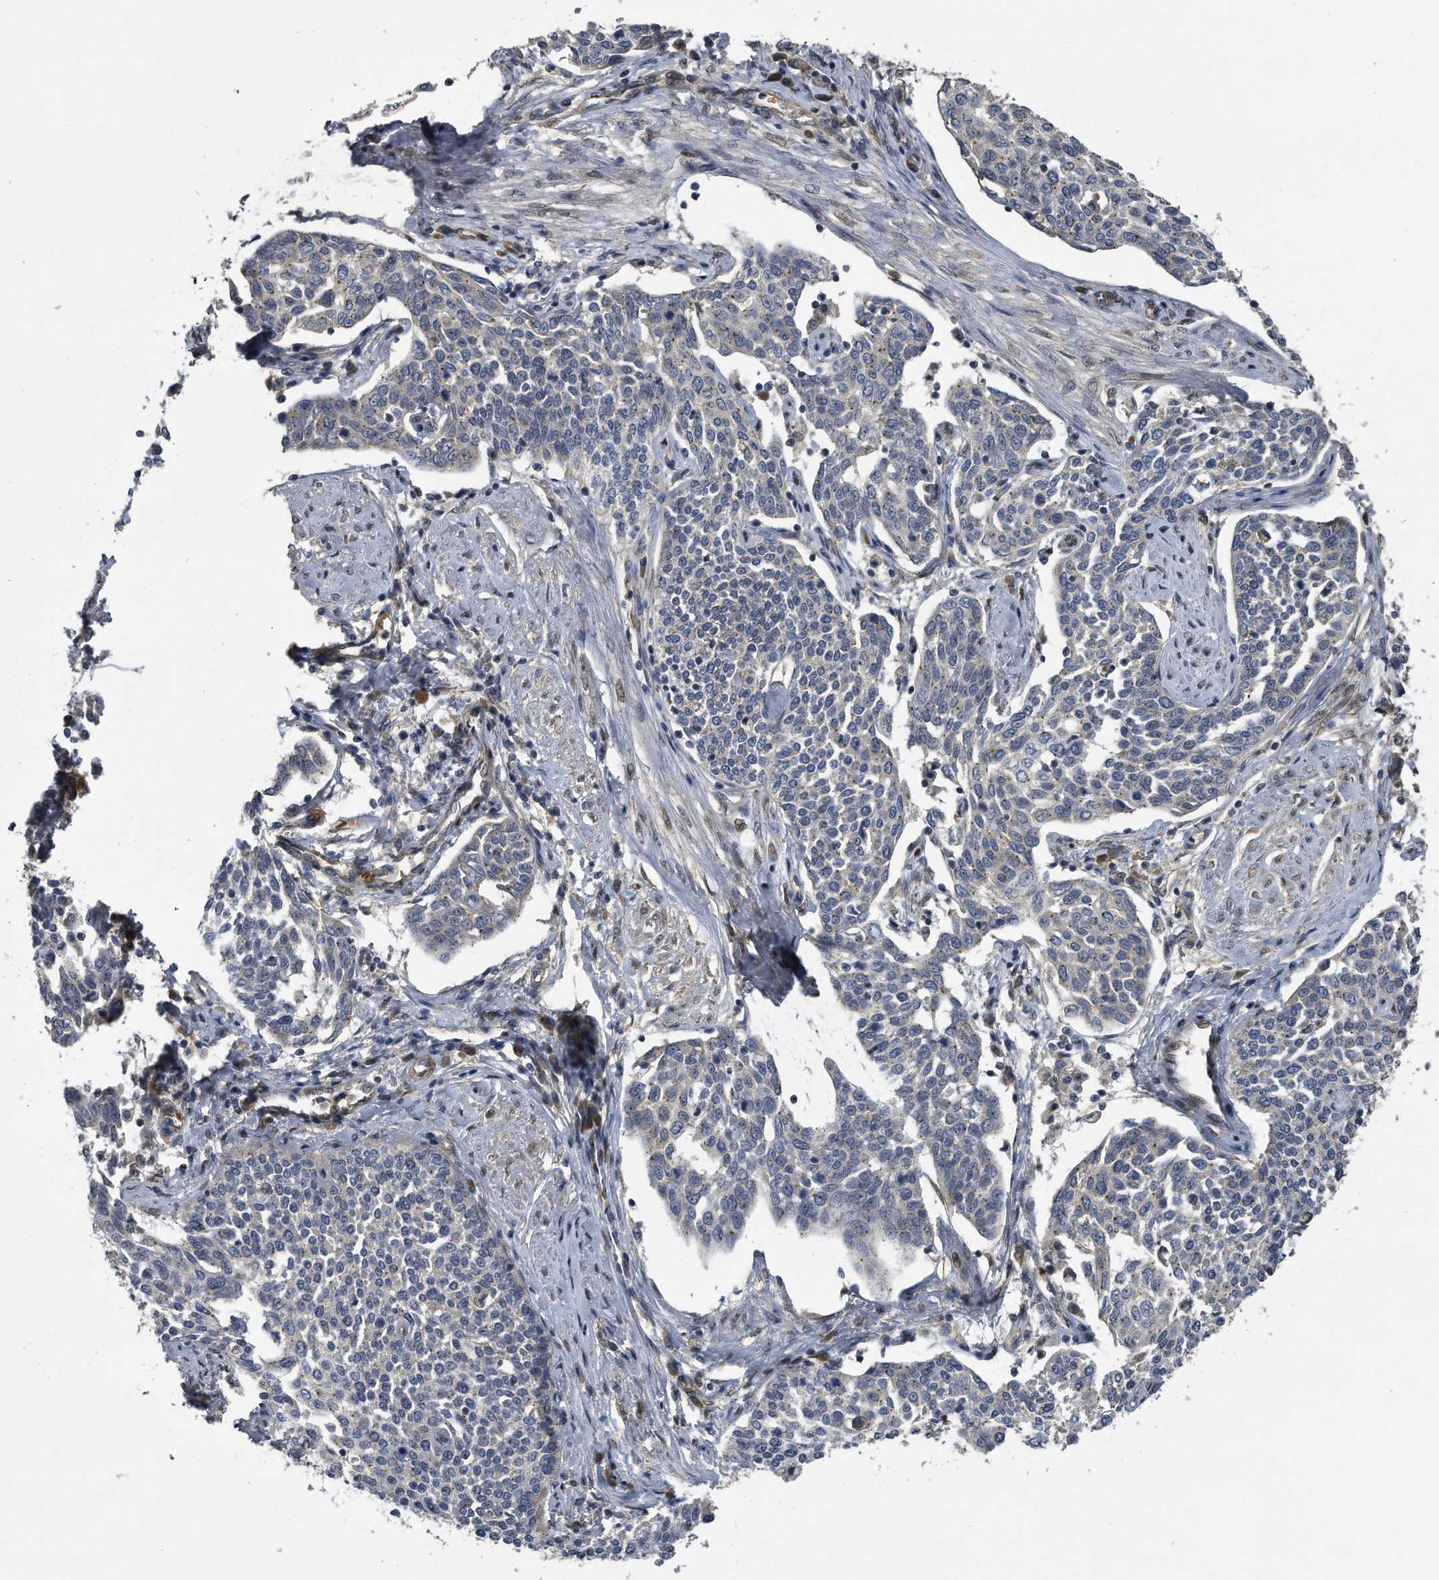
{"staining": {"intensity": "weak", "quantity": "<25%", "location": "cytoplasmic/membranous"}, "tissue": "cervical cancer", "cell_type": "Tumor cells", "image_type": "cancer", "snomed": [{"axis": "morphology", "description": "Squamous cell carcinoma, NOS"}, {"axis": "topography", "description": "Cervix"}], "caption": "A high-resolution photomicrograph shows IHC staining of cervical squamous cell carcinoma, which reveals no significant expression in tumor cells.", "gene": "ZNF79", "patient": {"sex": "female", "age": 34}}